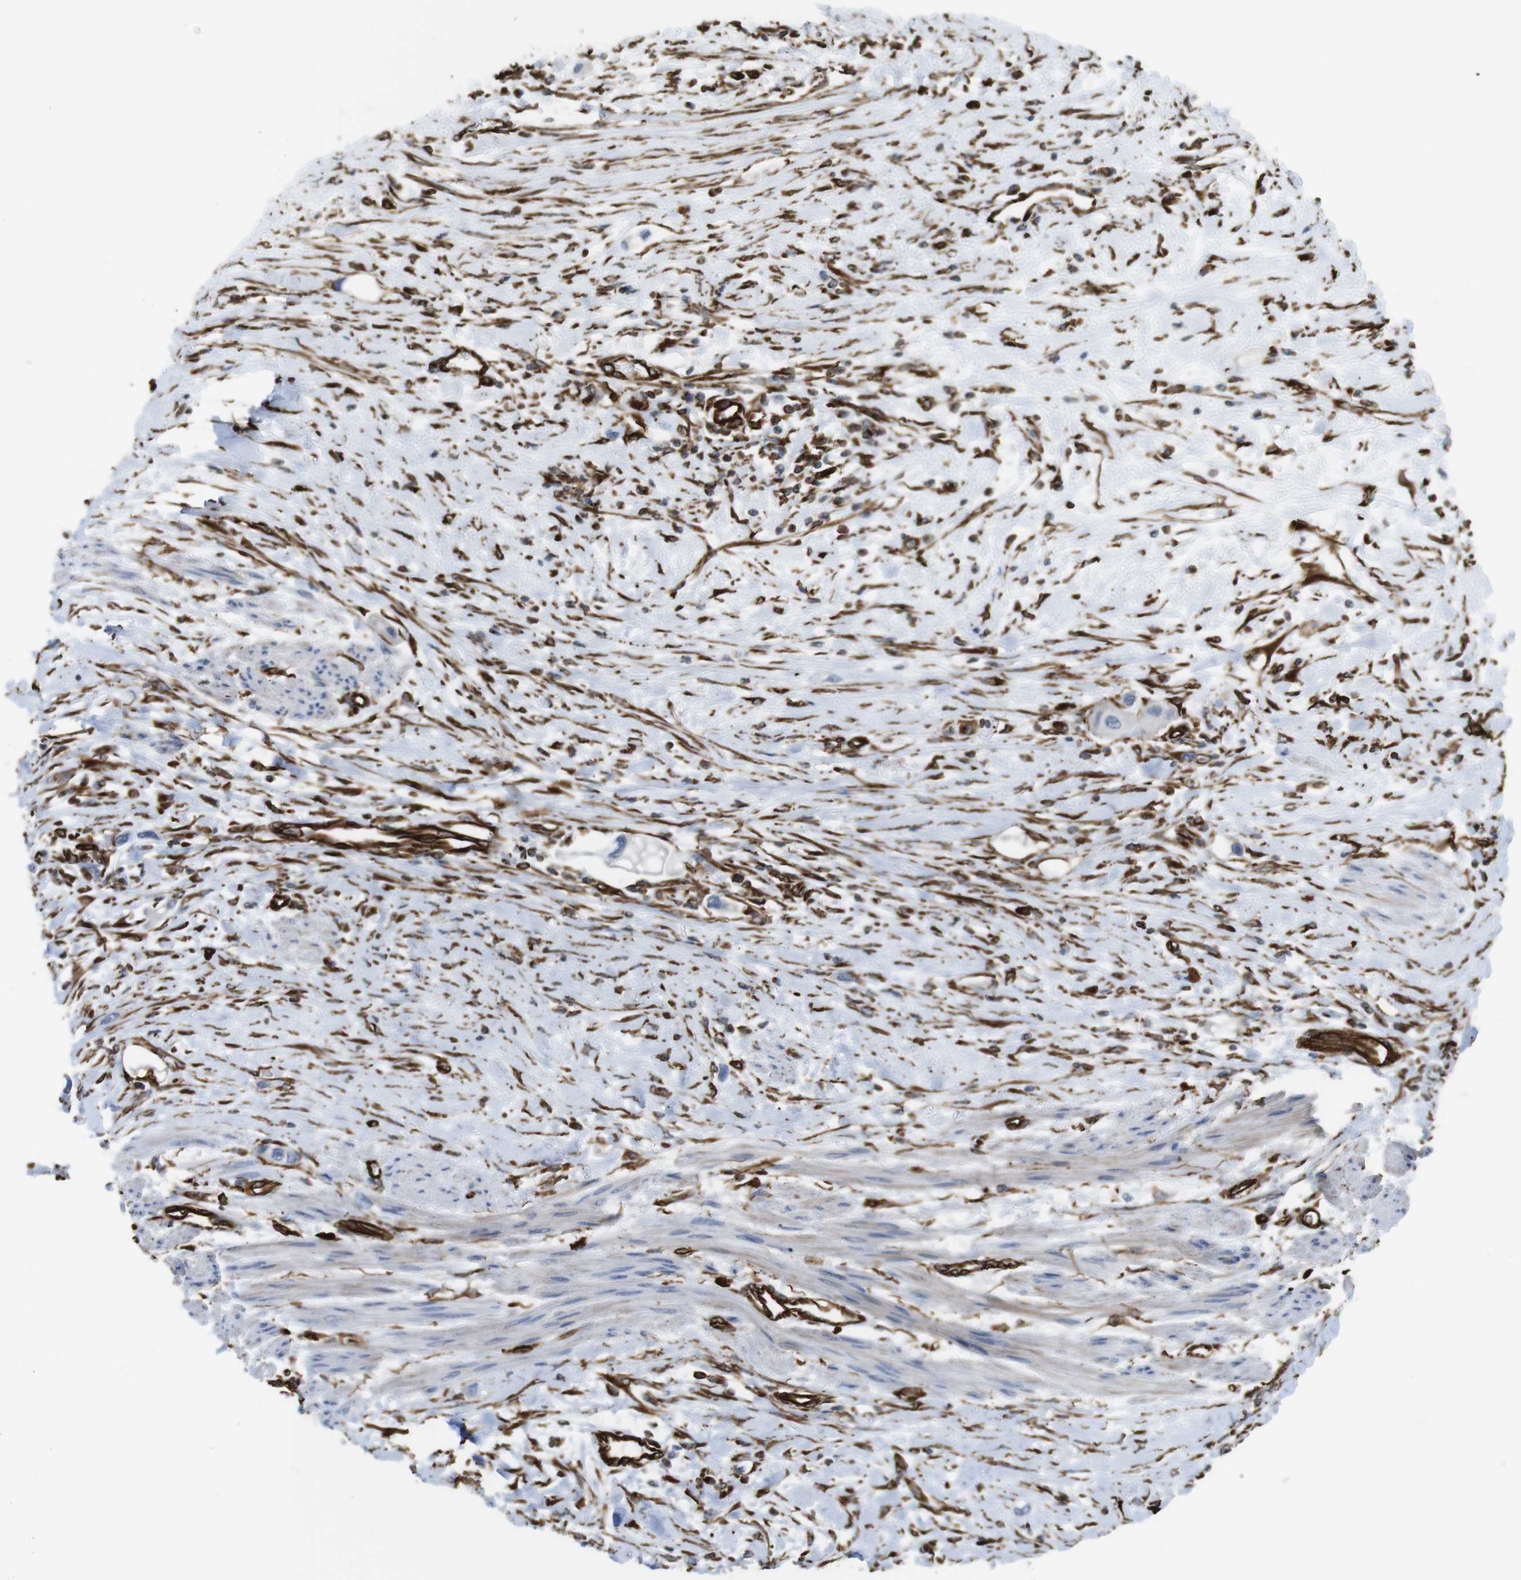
{"staining": {"intensity": "negative", "quantity": "none", "location": "none"}, "tissue": "urothelial cancer", "cell_type": "Tumor cells", "image_type": "cancer", "snomed": [{"axis": "morphology", "description": "Urothelial carcinoma, High grade"}, {"axis": "topography", "description": "Urinary bladder"}], "caption": "An immunohistochemistry (IHC) photomicrograph of high-grade urothelial carcinoma is shown. There is no staining in tumor cells of high-grade urothelial carcinoma. (Immunohistochemistry, brightfield microscopy, high magnification).", "gene": "RALGPS1", "patient": {"sex": "female", "age": 56}}